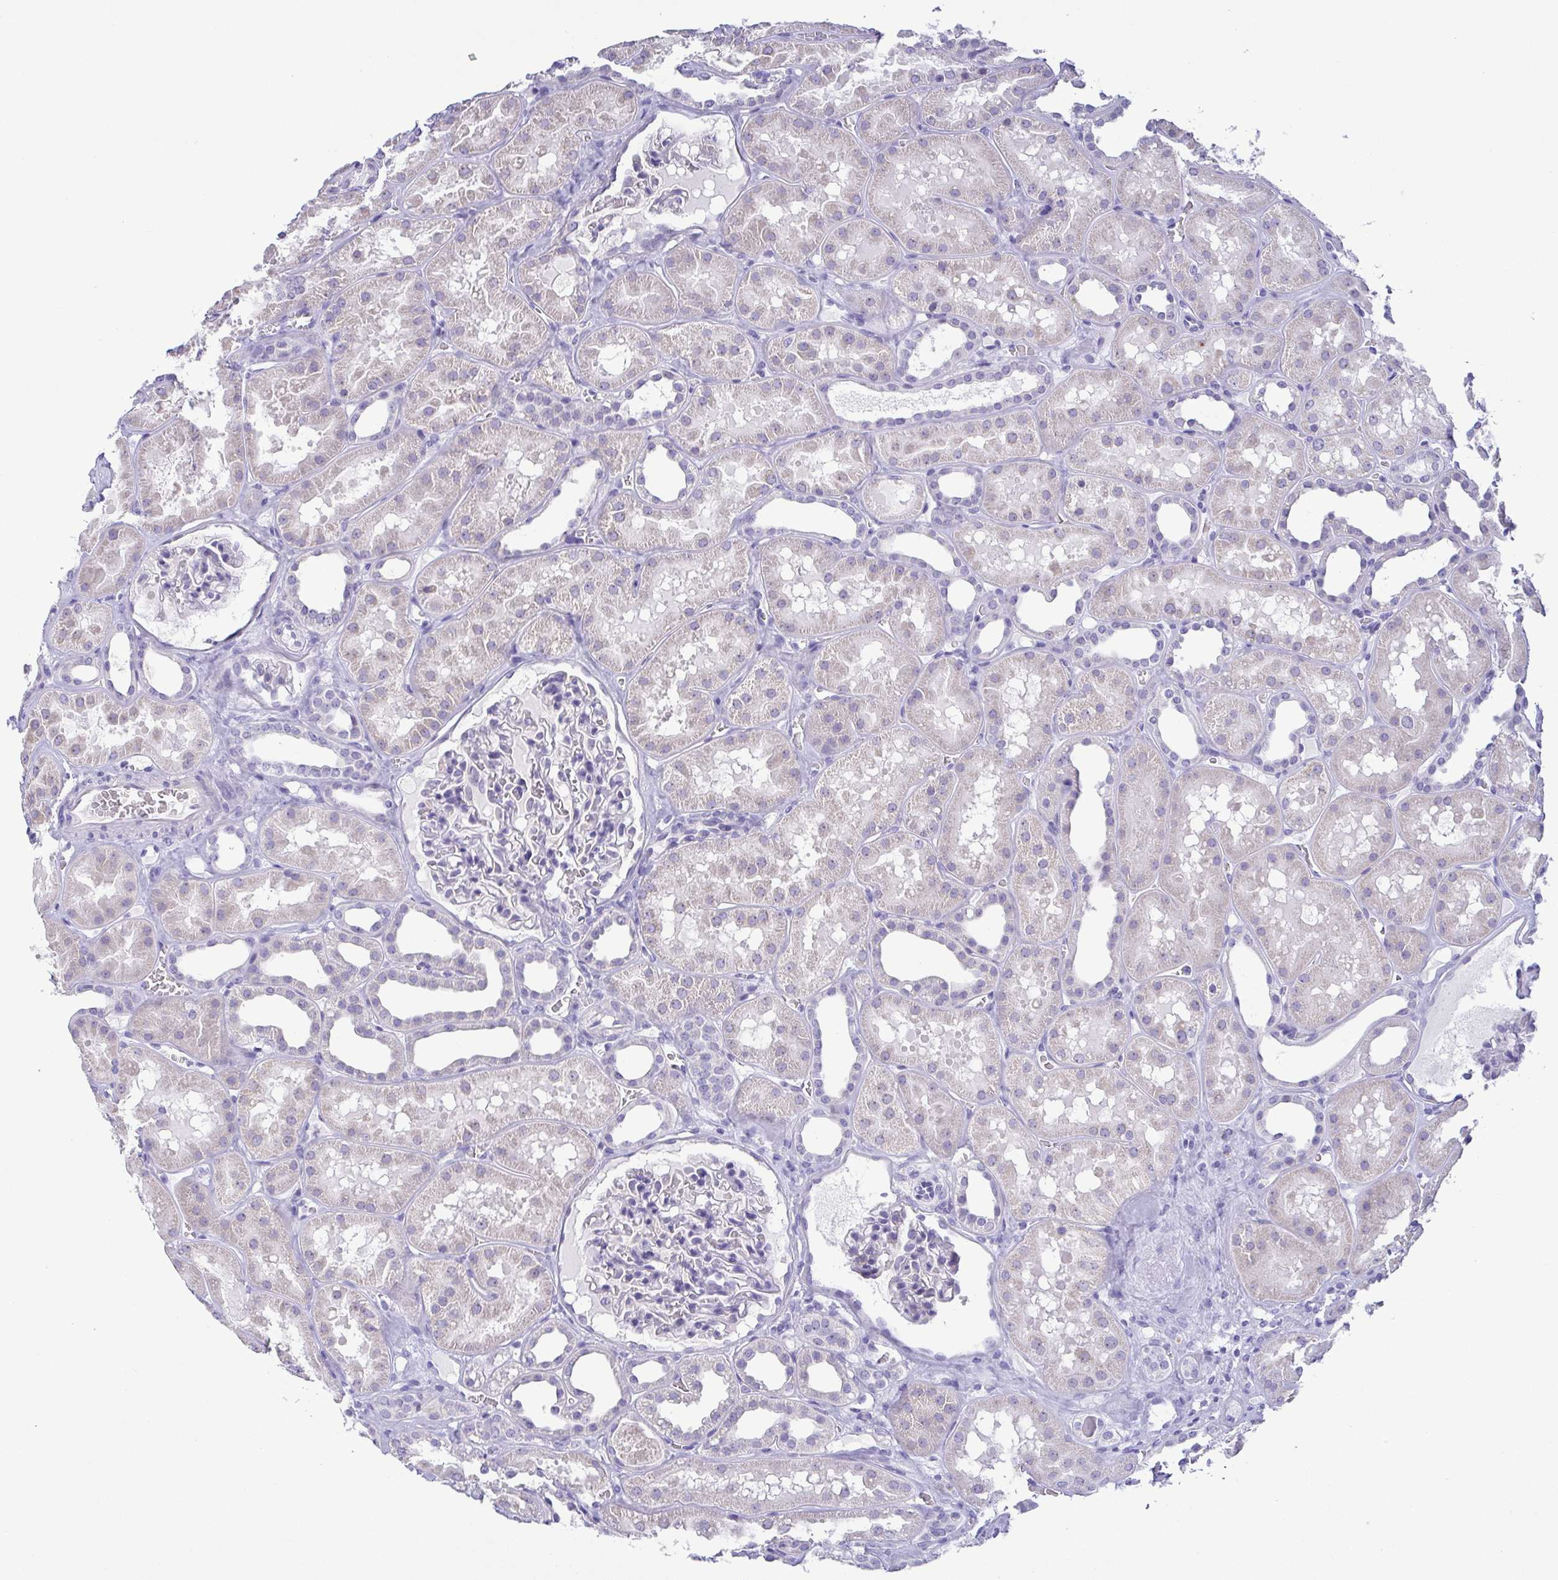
{"staining": {"intensity": "negative", "quantity": "none", "location": "none"}, "tissue": "kidney", "cell_type": "Cells in glomeruli", "image_type": "normal", "snomed": [{"axis": "morphology", "description": "Normal tissue, NOS"}, {"axis": "topography", "description": "Kidney"}], "caption": "Kidney was stained to show a protein in brown. There is no significant expression in cells in glomeruli. The staining is performed using DAB (3,3'-diaminobenzidine) brown chromogen with nuclei counter-stained in using hematoxylin.", "gene": "MYL7", "patient": {"sex": "female", "age": 41}}